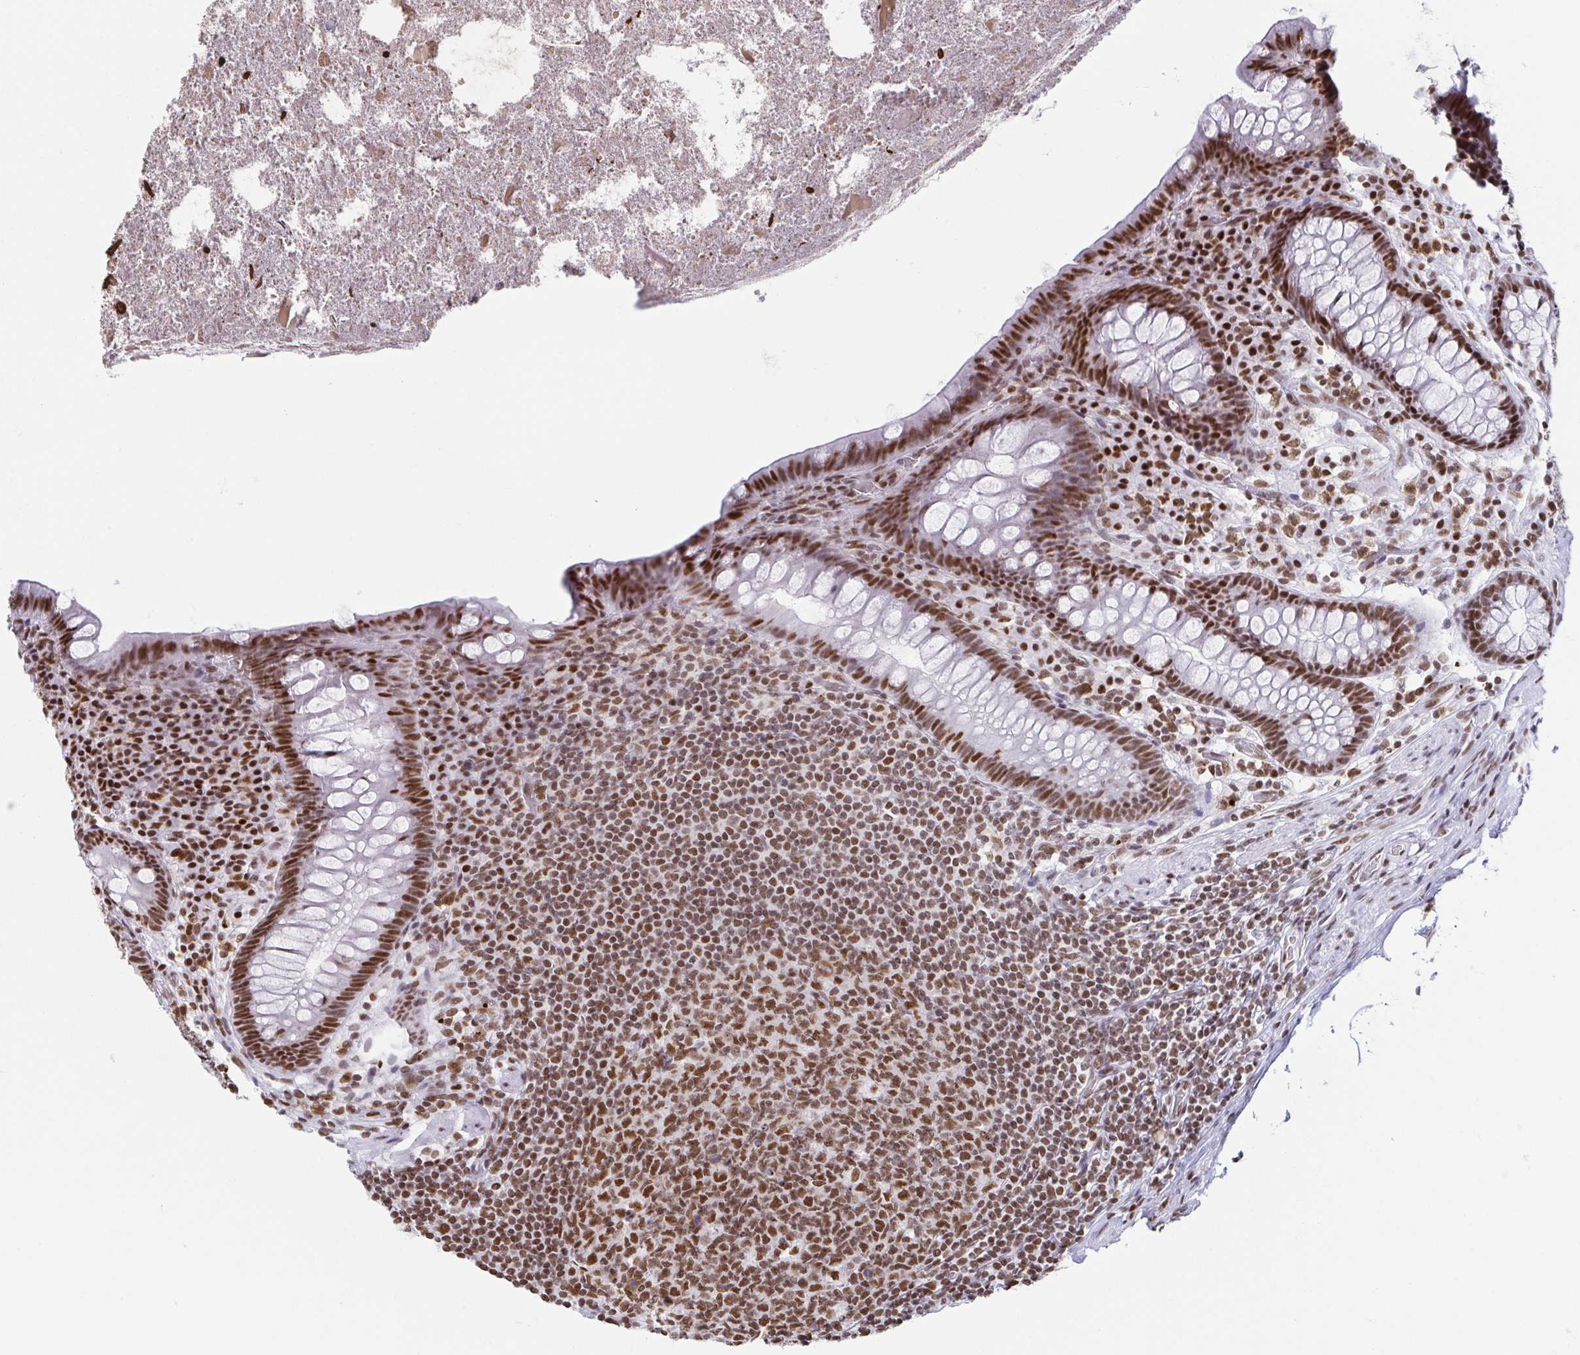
{"staining": {"intensity": "strong", "quantity": ">75%", "location": "nuclear"}, "tissue": "appendix", "cell_type": "Glandular cells", "image_type": "normal", "snomed": [{"axis": "morphology", "description": "Normal tissue, NOS"}, {"axis": "topography", "description": "Appendix"}], "caption": "DAB (3,3'-diaminobenzidine) immunohistochemical staining of normal appendix demonstrates strong nuclear protein positivity in about >75% of glandular cells. (brown staining indicates protein expression, while blue staining denotes nuclei).", "gene": "EWSR1", "patient": {"sex": "male", "age": 71}}